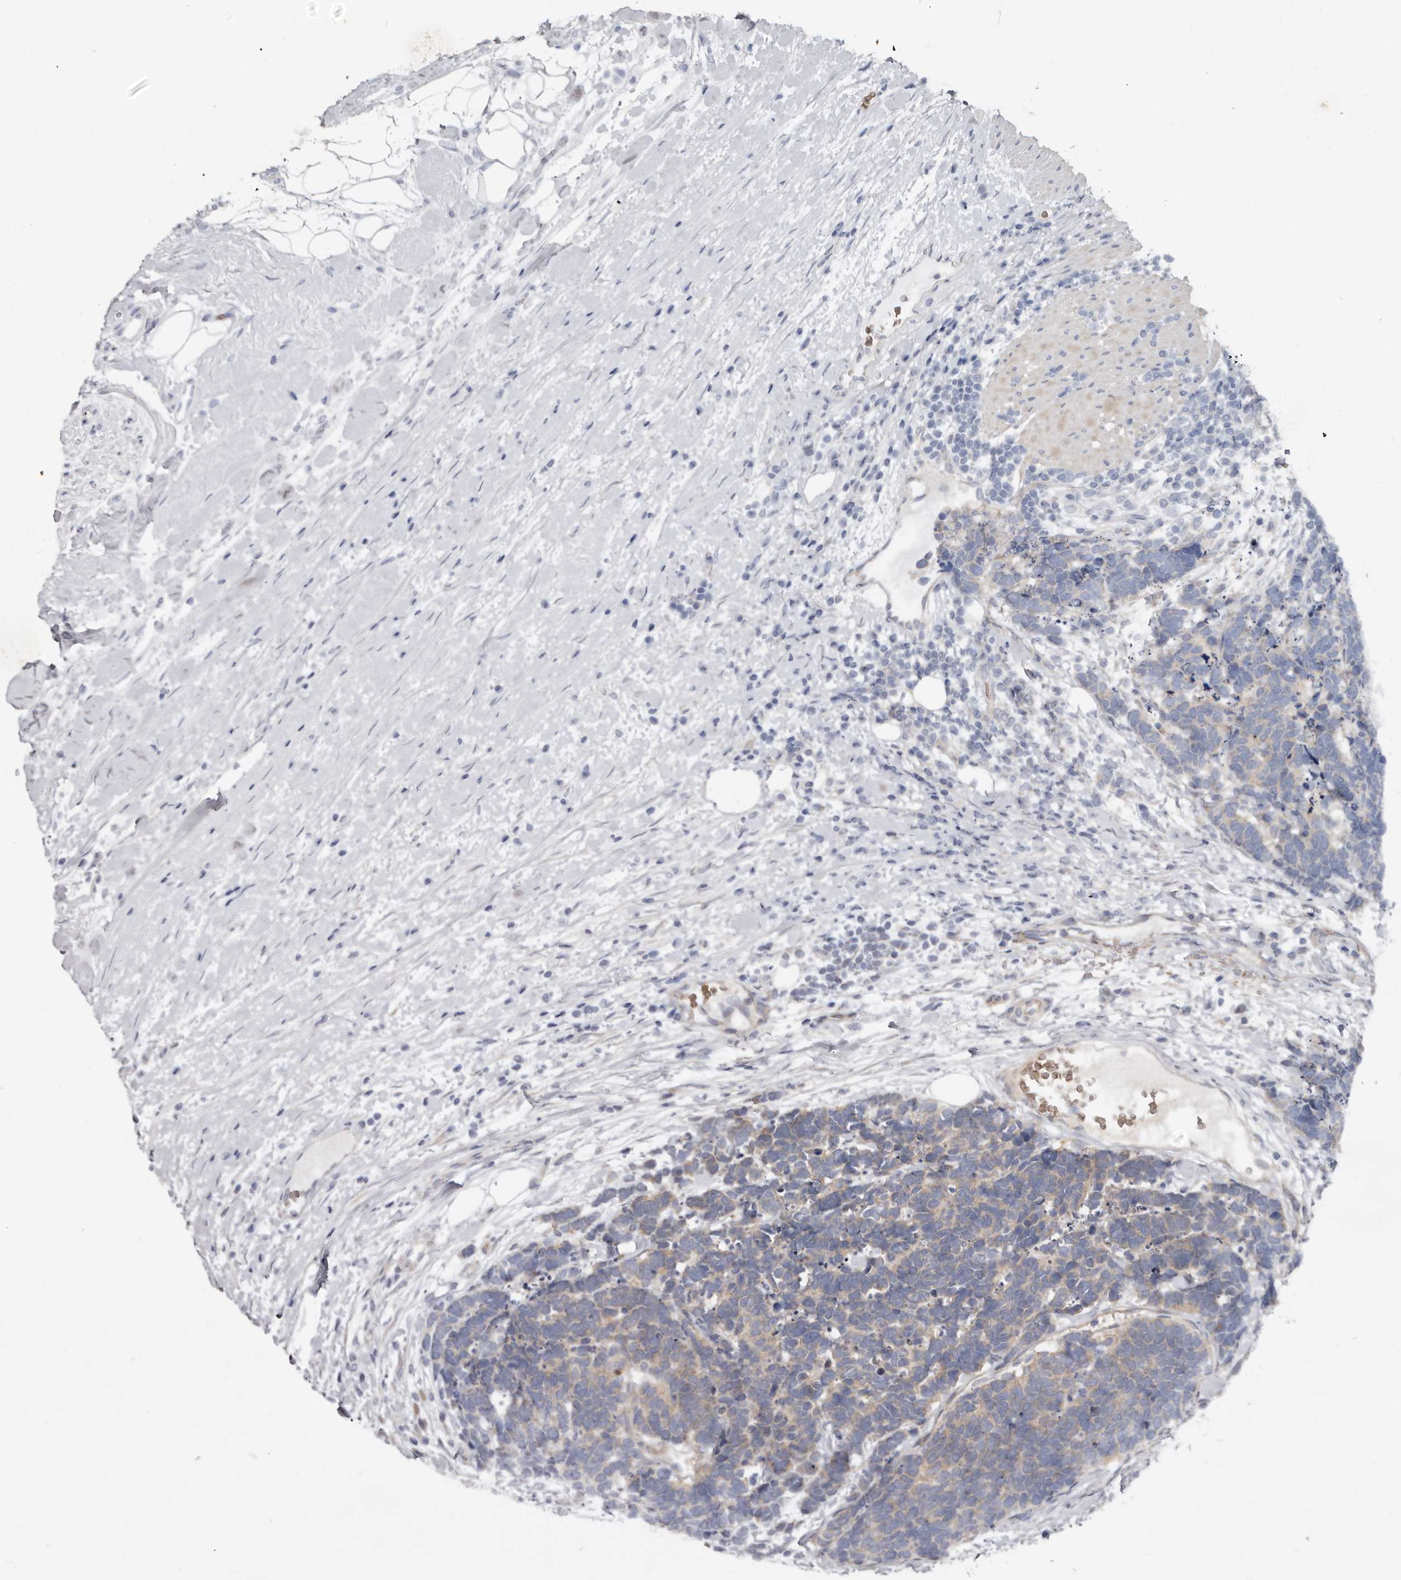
{"staining": {"intensity": "weak", "quantity": "<25%", "location": "cytoplasmic/membranous"}, "tissue": "carcinoid", "cell_type": "Tumor cells", "image_type": "cancer", "snomed": [{"axis": "morphology", "description": "Carcinoma, NOS"}, {"axis": "morphology", "description": "Carcinoid, malignant, NOS"}, {"axis": "topography", "description": "Urinary bladder"}], "caption": "Immunohistochemical staining of human carcinoma shows no significant expression in tumor cells. Brightfield microscopy of immunohistochemistry (IHC) stained with DAB (brown) and hematoxylin (blue), captured at high magnification.", "gene": "SPTA1", "patient": {"sex": "male", "age": 57}}